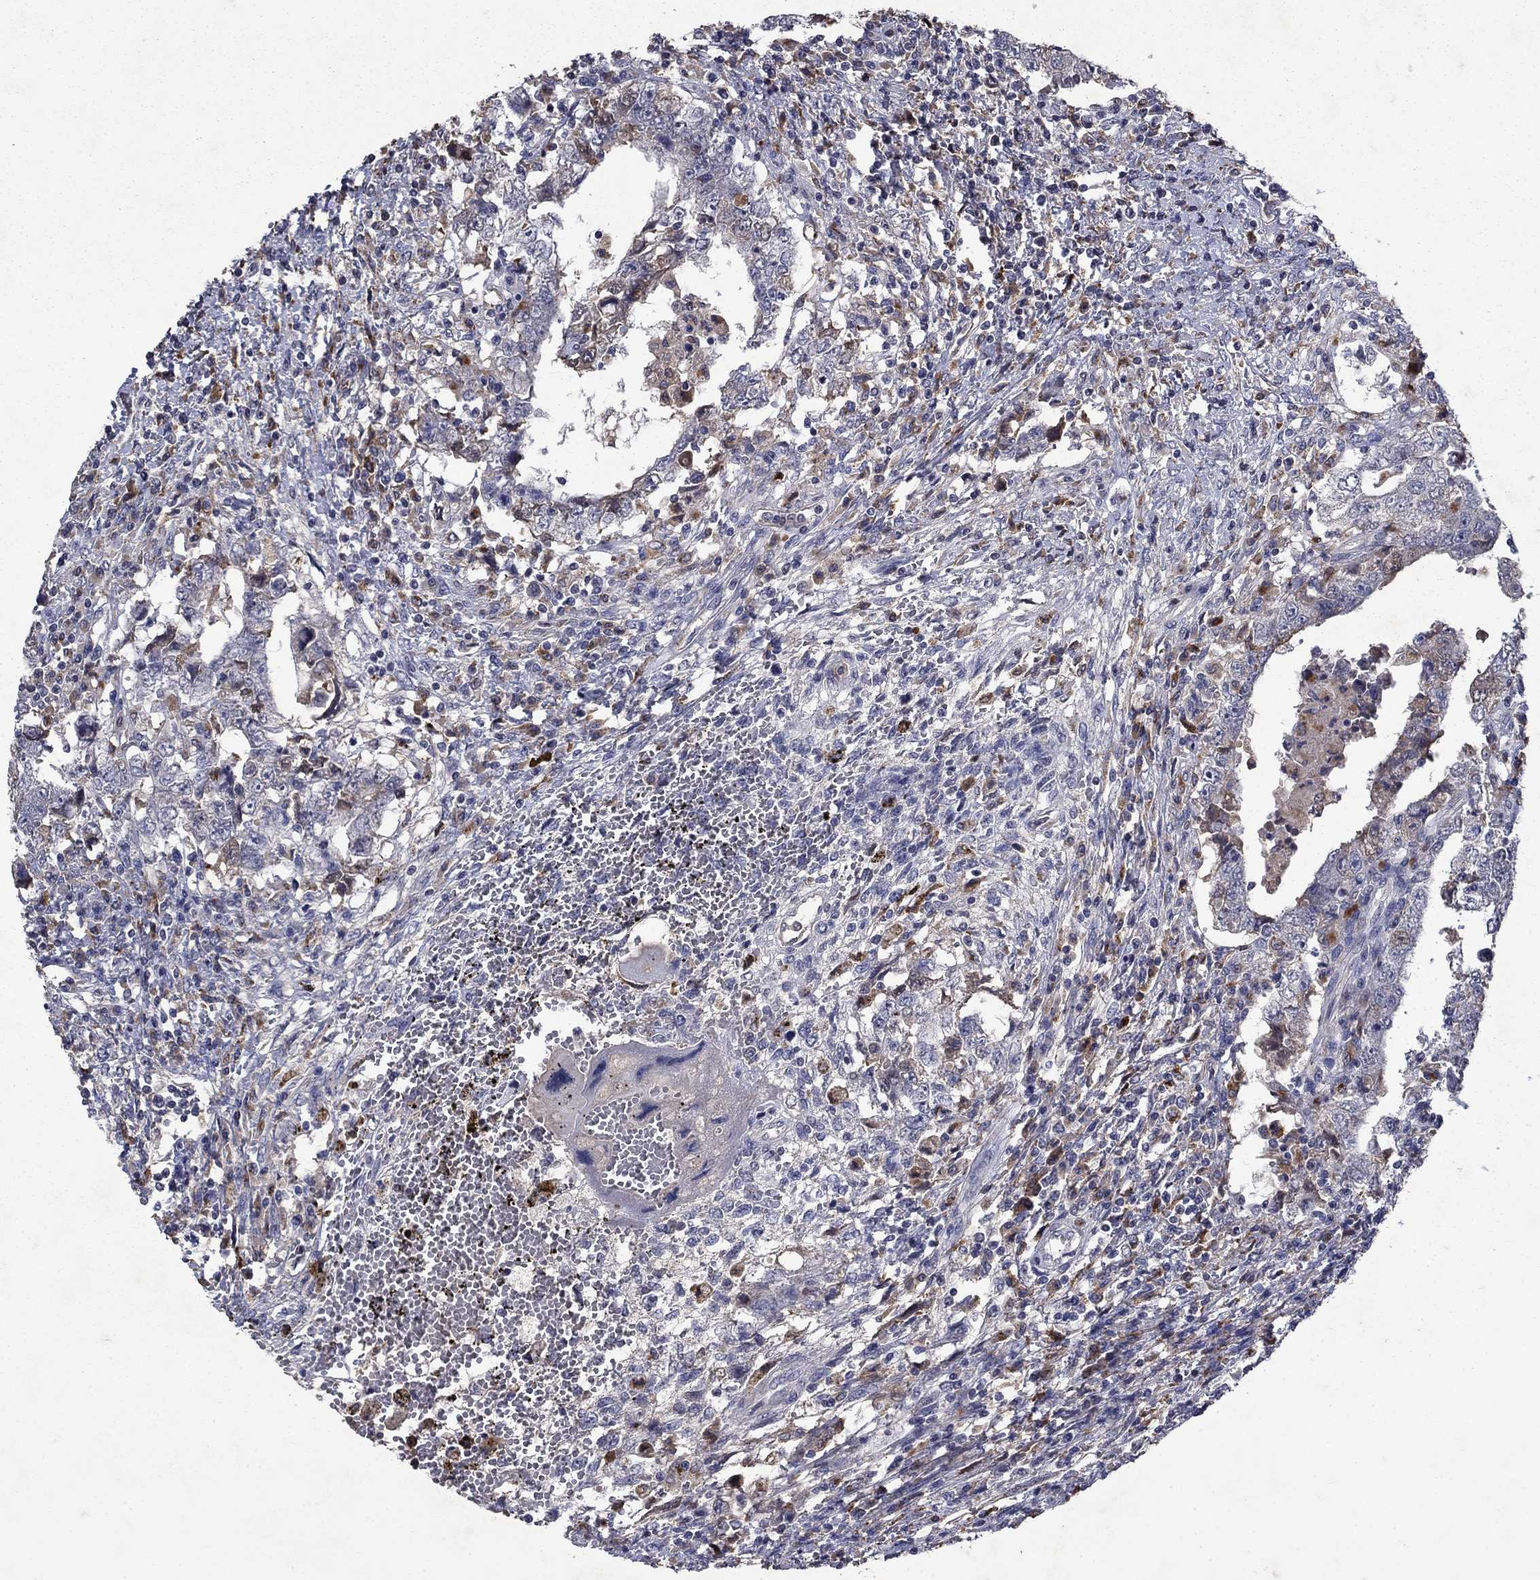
{"staining": {"intensity": "weak", "quantity": "<25%", "location": "cytoplasmic/membranous"}, "tissue": "testis cancer", "cell_type": "Tumor cells", "image_type": "cancer", "snomed": [{"axis": "morphology", "description": "Carcinoma, Embryonal, NOS"}, {"axis": "topography", "description": "Testis"}], "caption": "This is an IHC image of testis embryonal carcinoma. There is no staining in tumor cells.", "gene": "NPC2", "patient": {"sex": "male", "age": 26}}